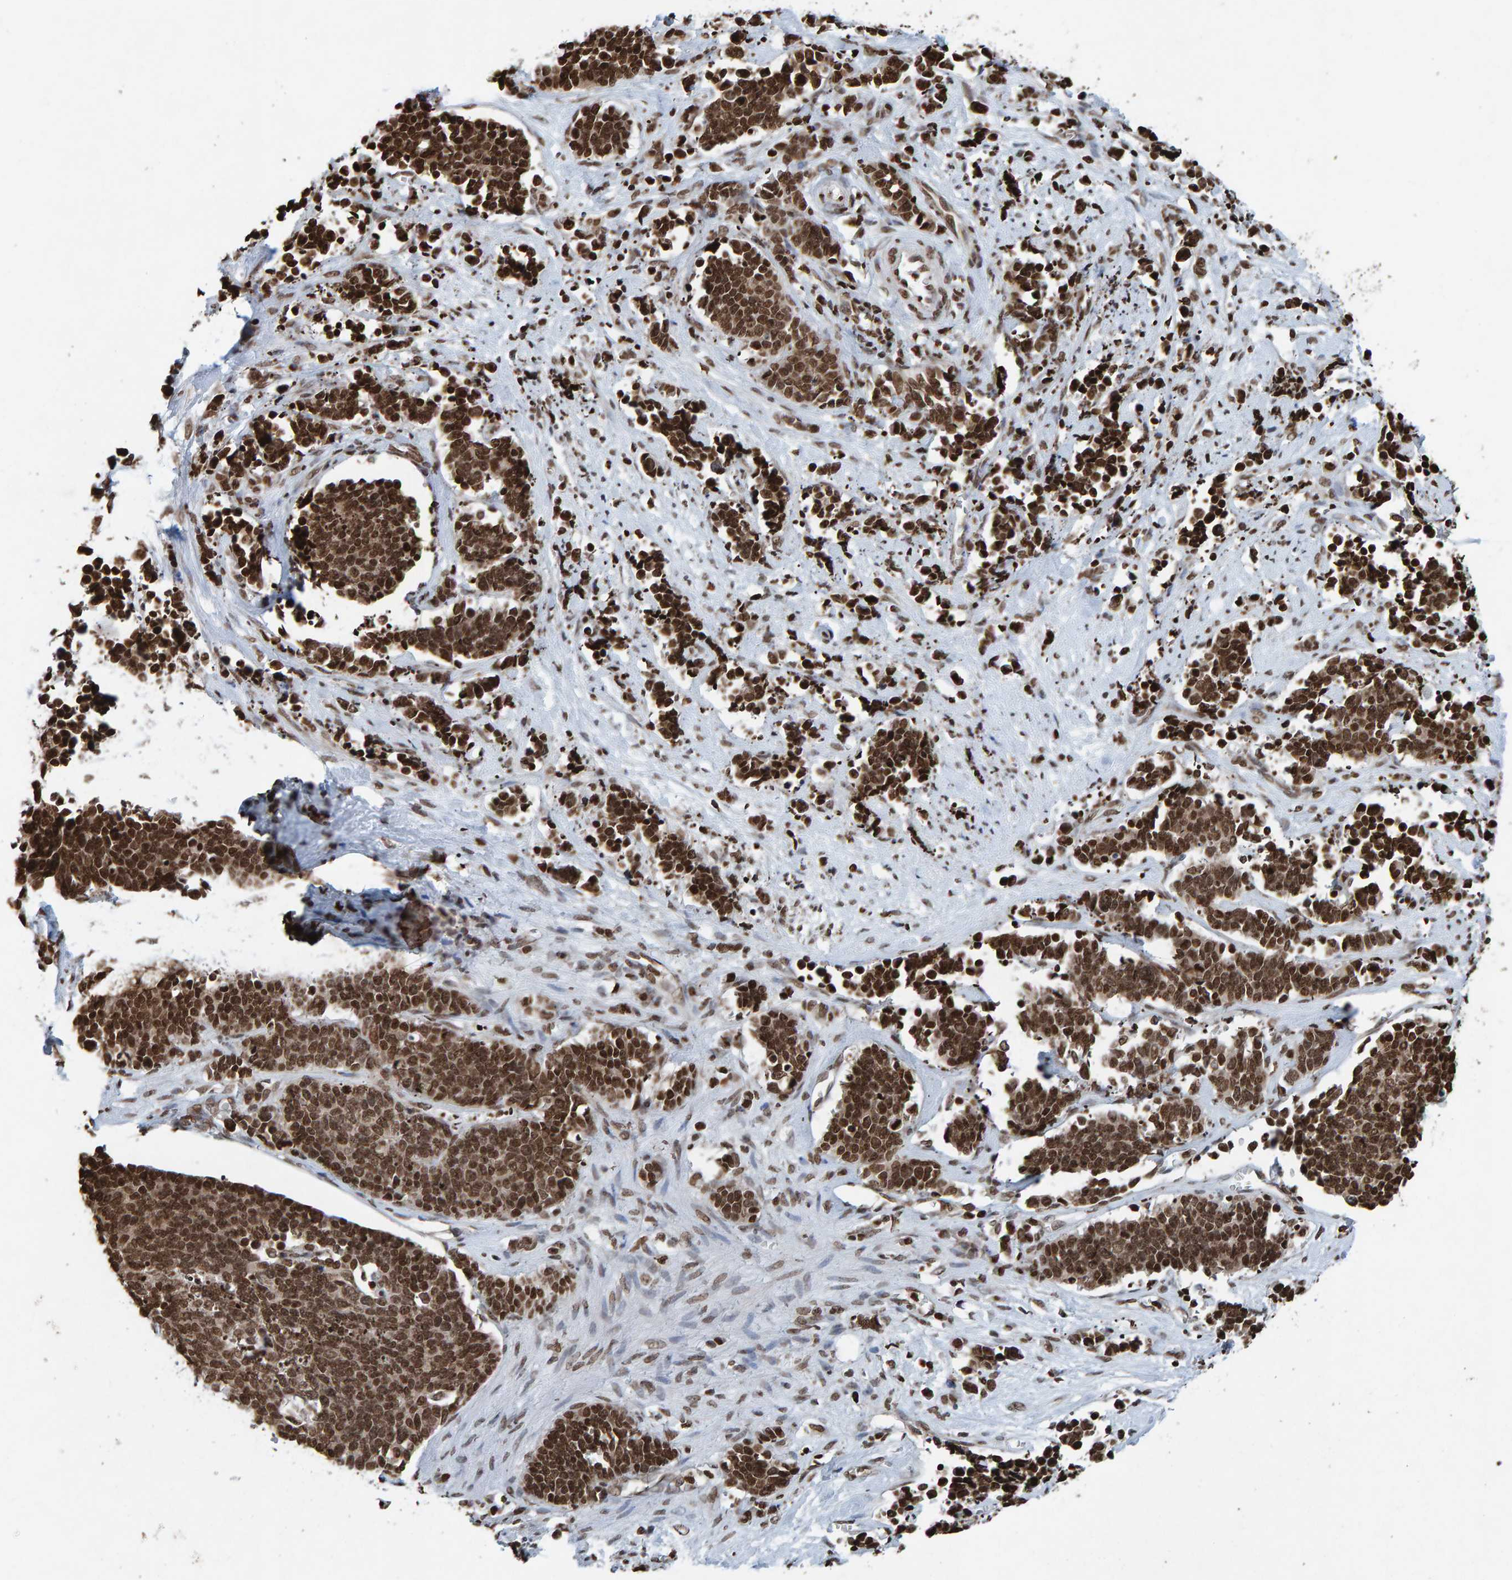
{"staining": {"intensity": "strong", "quantity": ">75%", "location": "nuclear"}, "tissue": "cervical cancer", "cell_type": "Tumor cells", "image_type": "cancer", "snomed": [{"axis": "morphology", "description": "Squamous cell carcinoma, NOS"}, {"axis": "topography", "description": "Cervix"}], "caption": "Immunohistochemical staining of human cervical cancer displays strong nuclear protein positivity in about >75% of tumor cells.", "gene": "H2AZ1", "patient": {"sex": "female", "age": 35}}